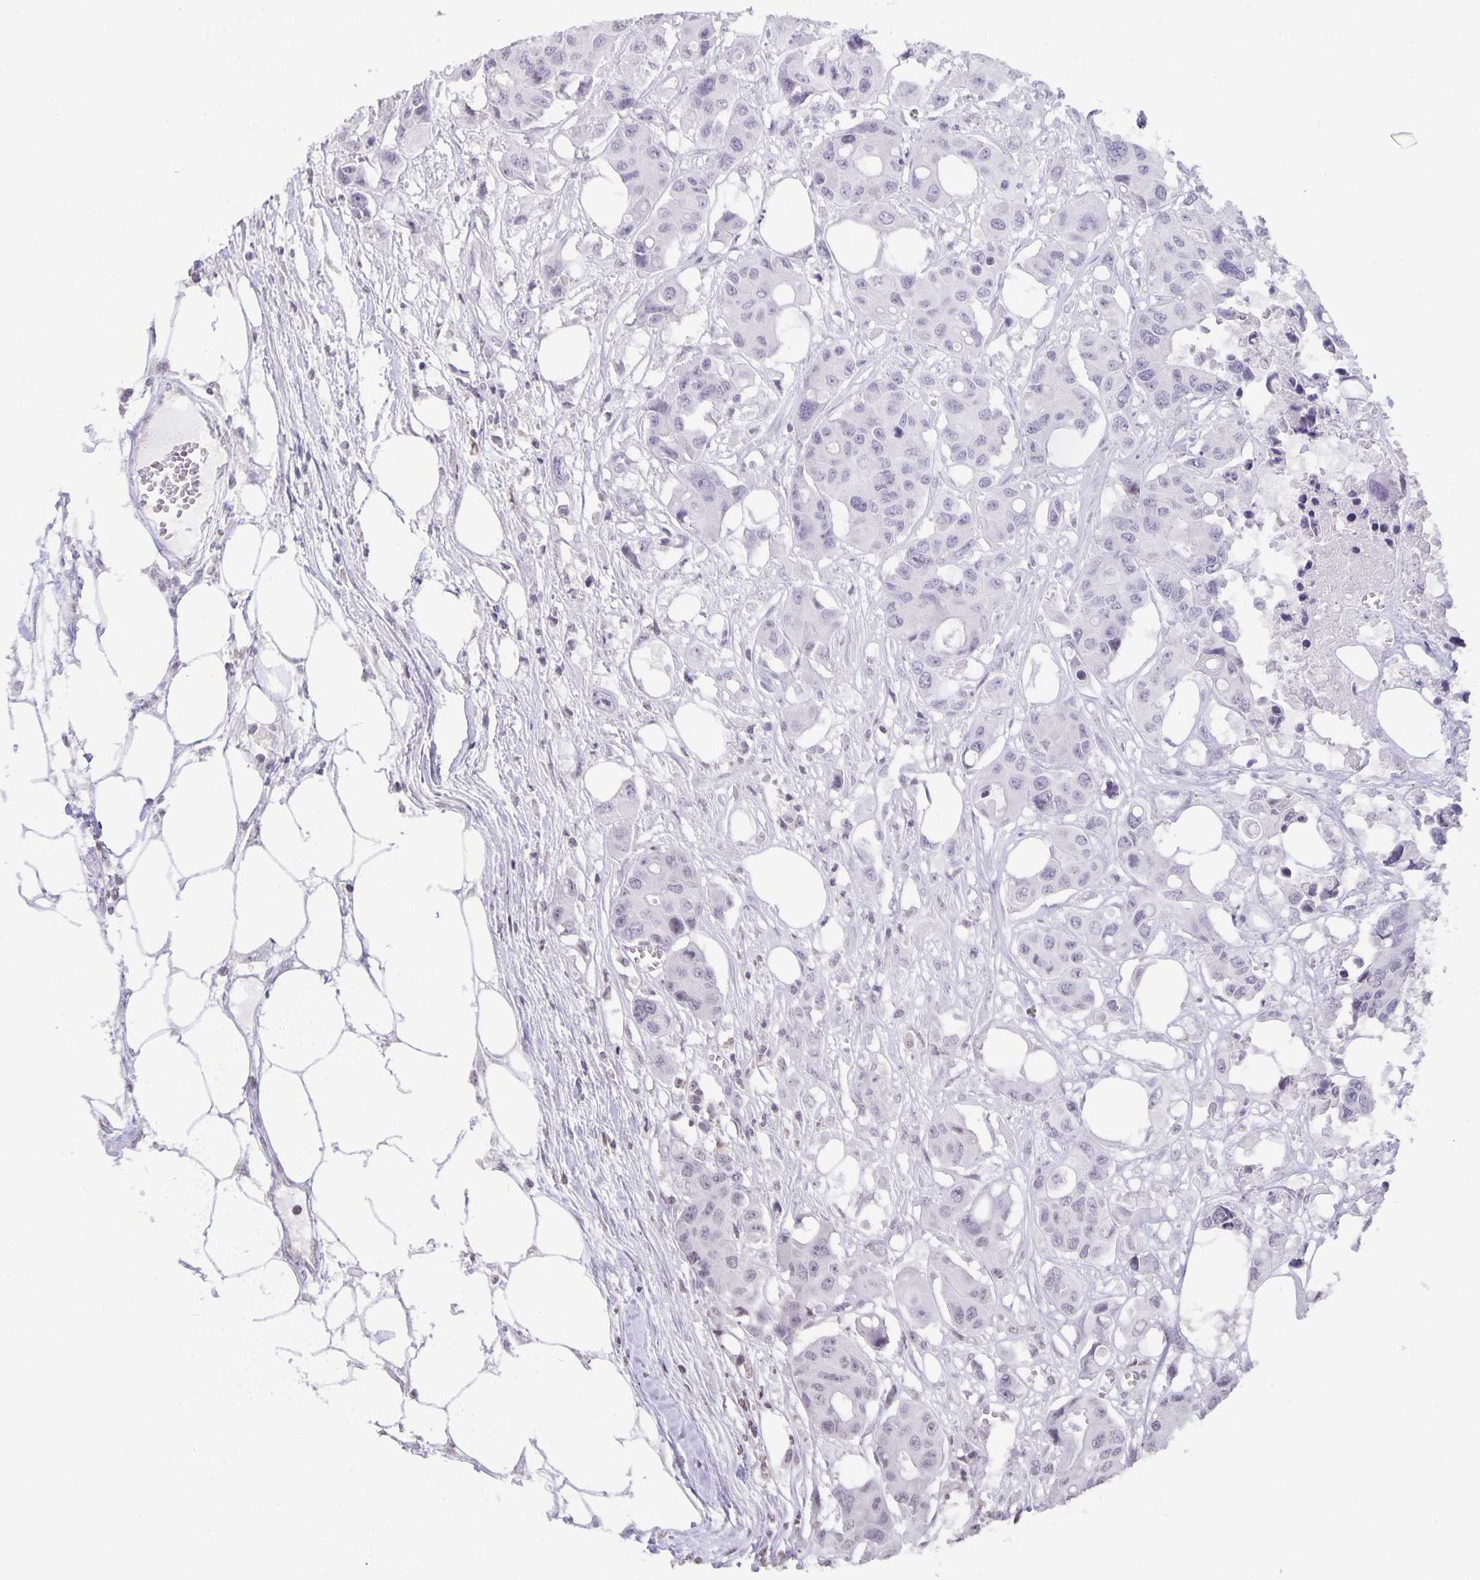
{"staining": {"intensity": "negative", "quantity": "none", "location": "none"}, "tissue": "colorectal cancer", "cell_type": "Tumor cells", "image_type": "cancer", "snomed": [{"axis": "morphology", "description": "Adenocarcinoma, NOS"}, {"axis": "topography", "description": "Colon"}], "caption": "Immunohistochemical staining of colorectal cancer (adenocarcinoma) reveals no significant expression in tumor cells.", "gene": "AQP4", "patient": {"sex": "male", "age": 77}}